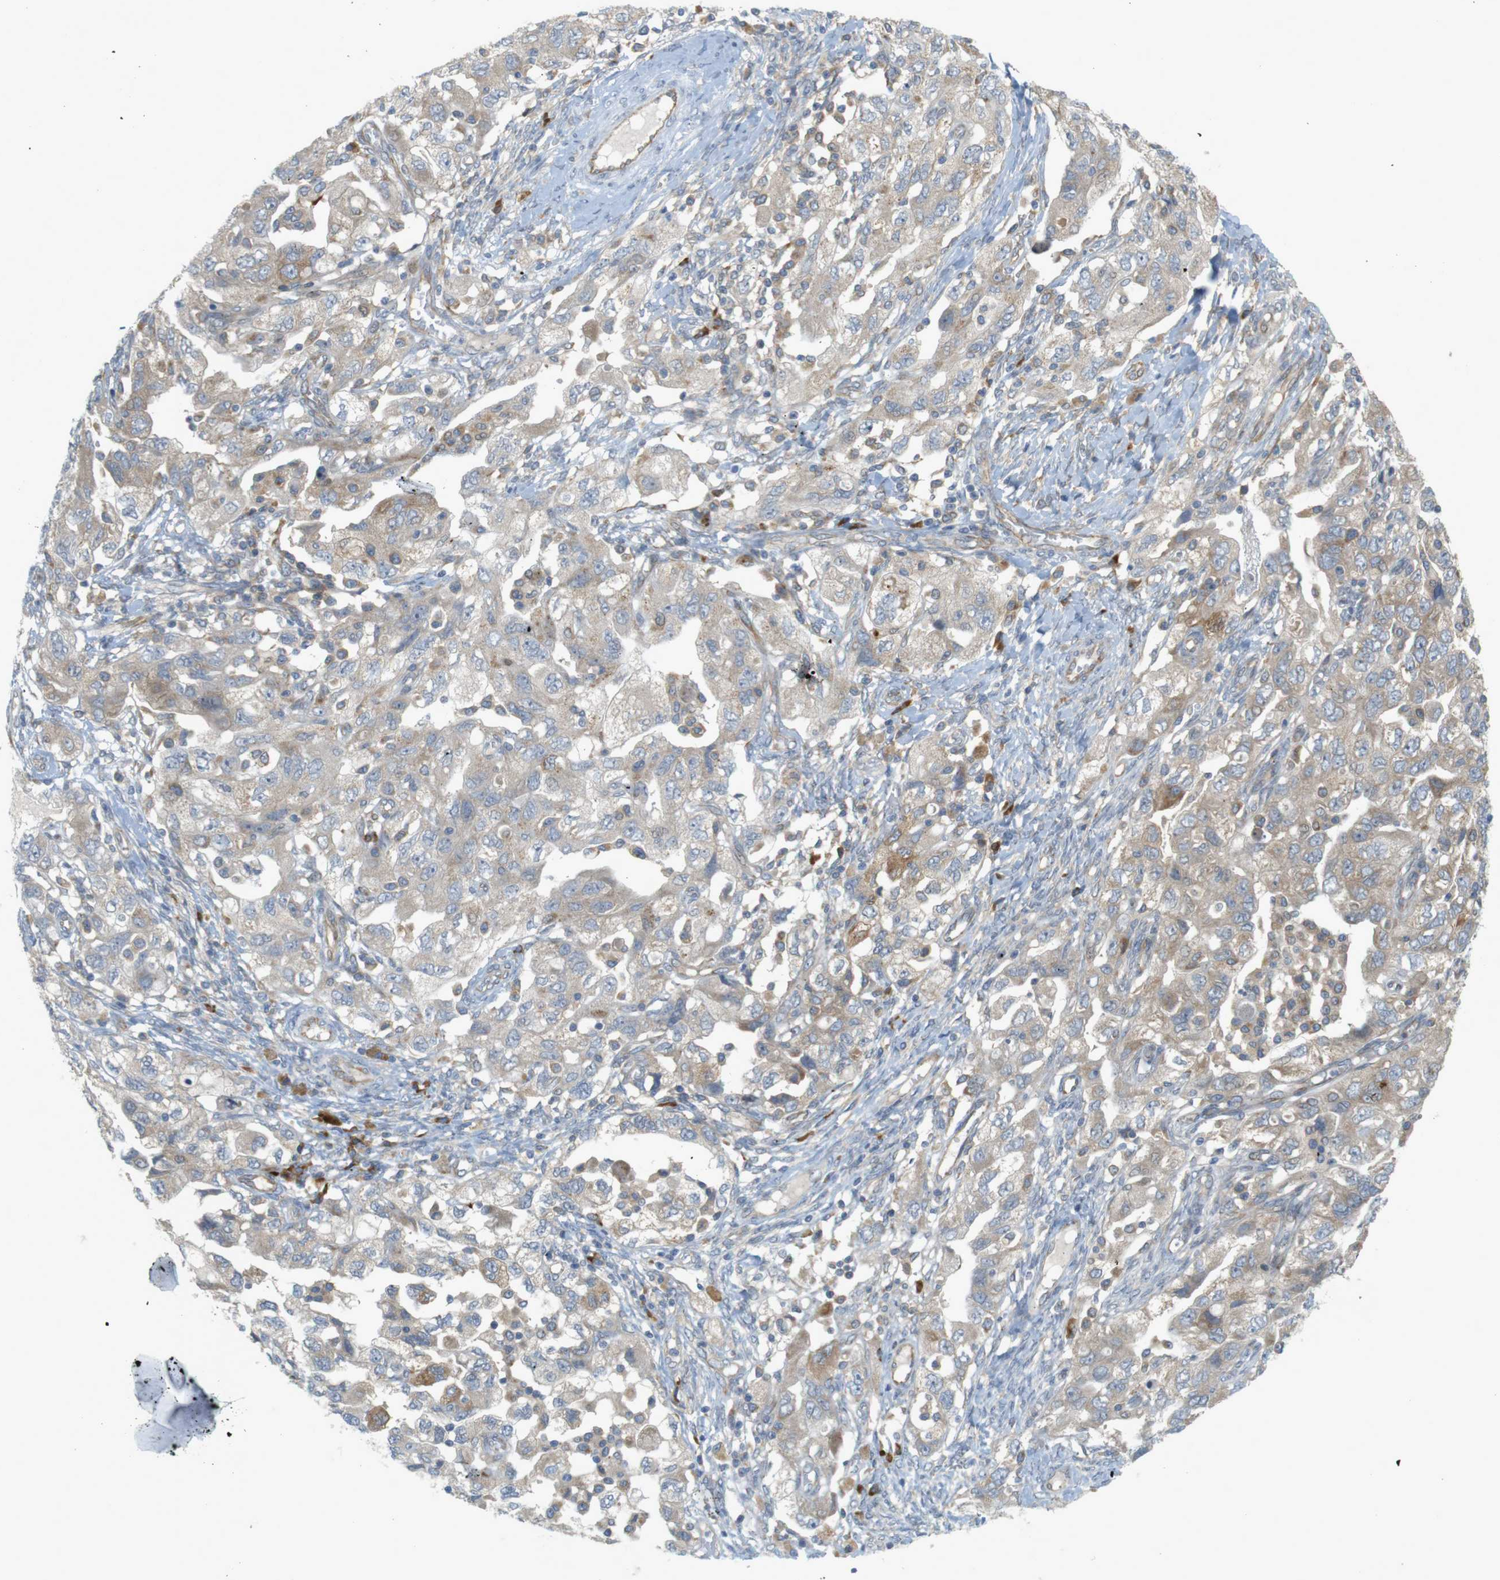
{"staining": {"intensity": "moderate", "quantity": "<25%", "location": "cytoplasmic/membranous"}, "tissue": "ovarian cancer", "cell_type": "Tumor cells", "image_type": "cancer", "snomed": [{"axis": "morphology", "description": "Carcinoma, NOS"}, {"axis": "morphology", "description": "Cystadenocarcinoma, serous, NOS"}, {"axis": "topography", "description": "Ovary"}], "caption": "Immunohistochemical staining of ovarian cancer exhibits low levels of moderate cytoplasmic/membranous positivity in approximately <25% of tumor cells. (DAB = brown stain, brightfield microscopy at high magnification).", "gene": "GJC3", "patient": {"sex": "female", "age": 69}}